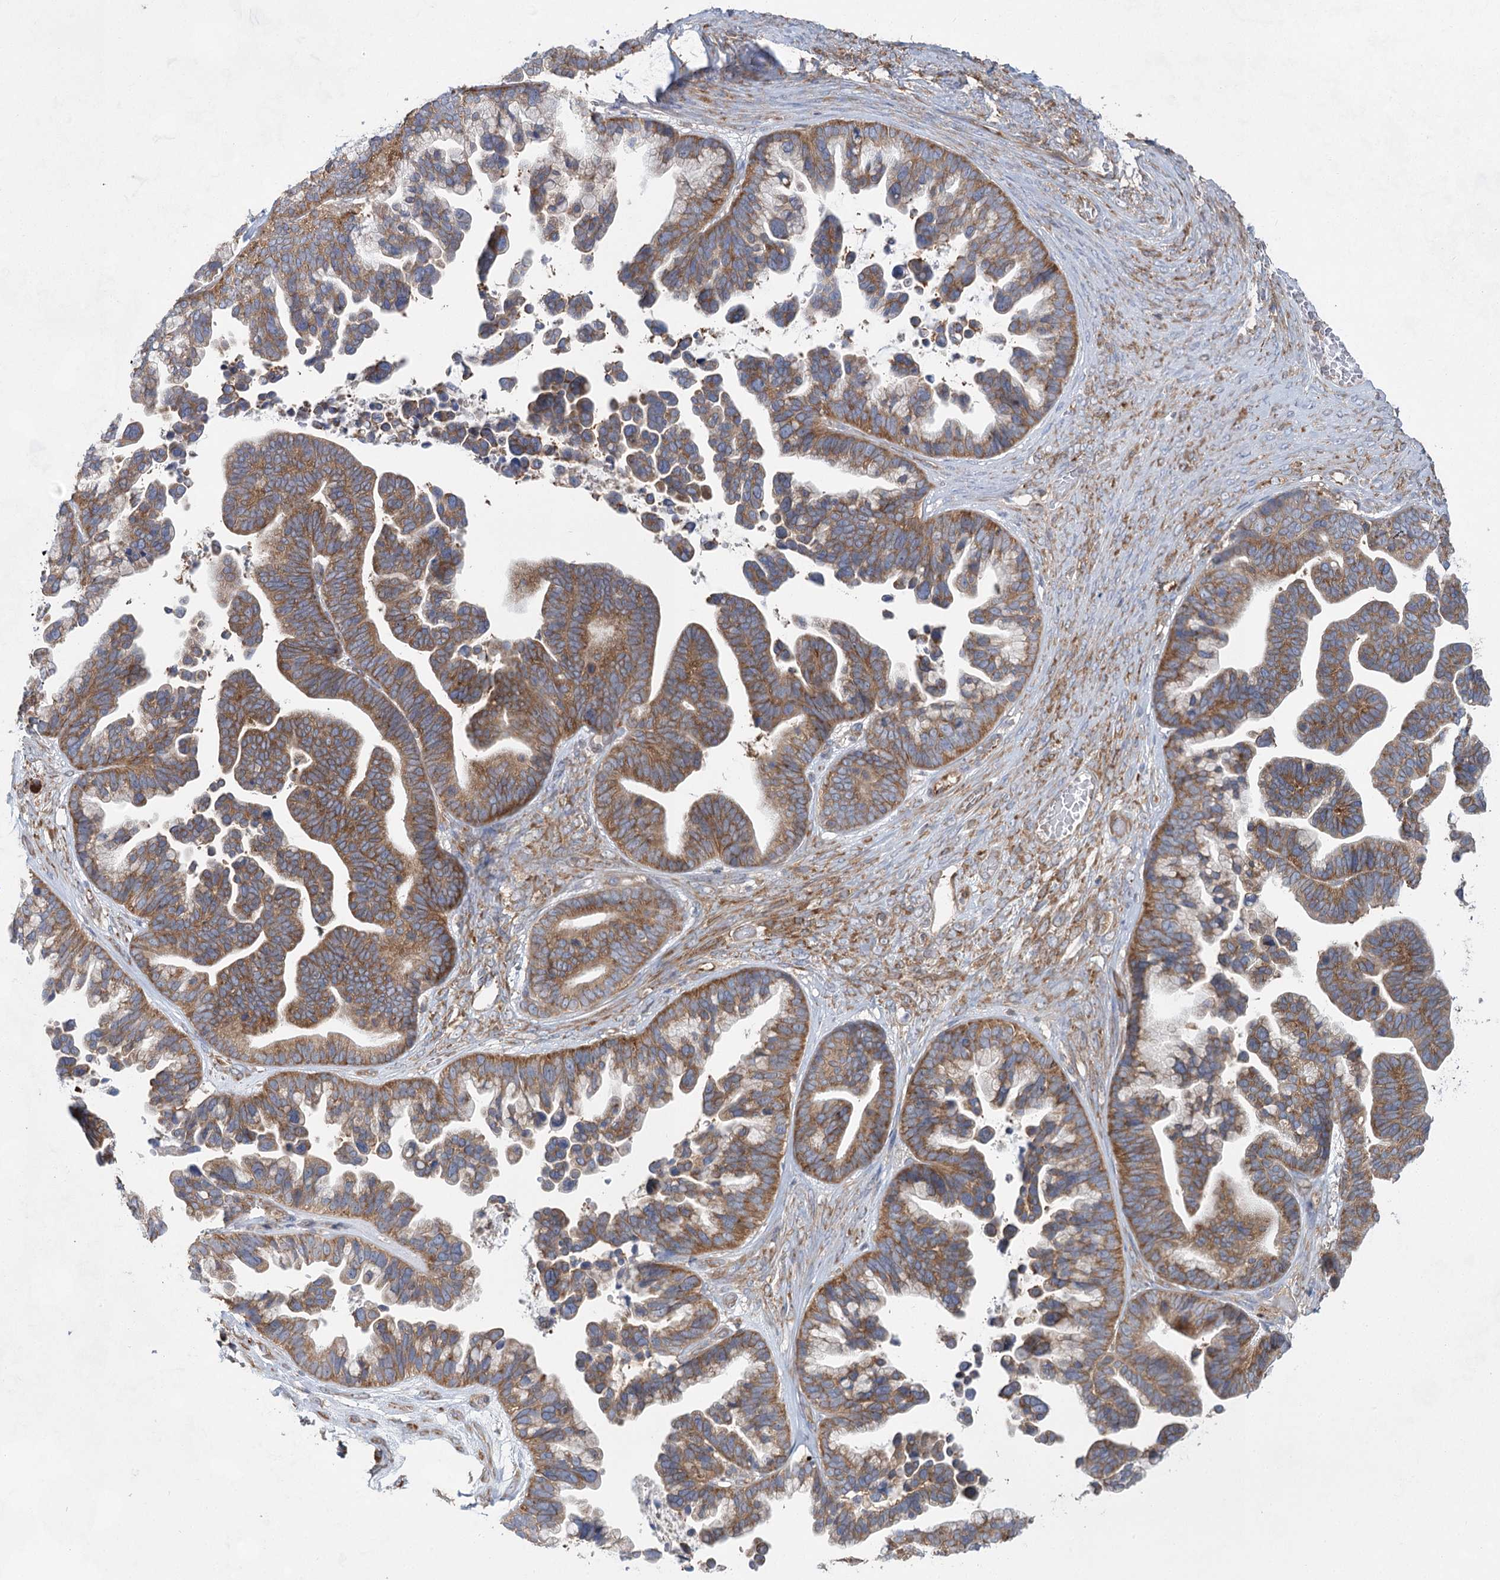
{"staining": {"intensity": "moderate", "quantity": ">75%", "location": "cytoplasmic/membranous"}, "tissue": "ovarian cancer", "cell_type": "Tumor cells", "image_type": "cancer", "snomed": [{"axis": "morphology", "description": "Cystadenocarcinoma, serous, NOS"}, {"axis": "topography", "description": "Ovary"}], "caption": "Human ovarian serous cystadenocarcinoma stained with a protein marker reveals moderate staining in tumor cells.", "gene": "EIF3A", "patient": {"sex": "female", "age": 56}}